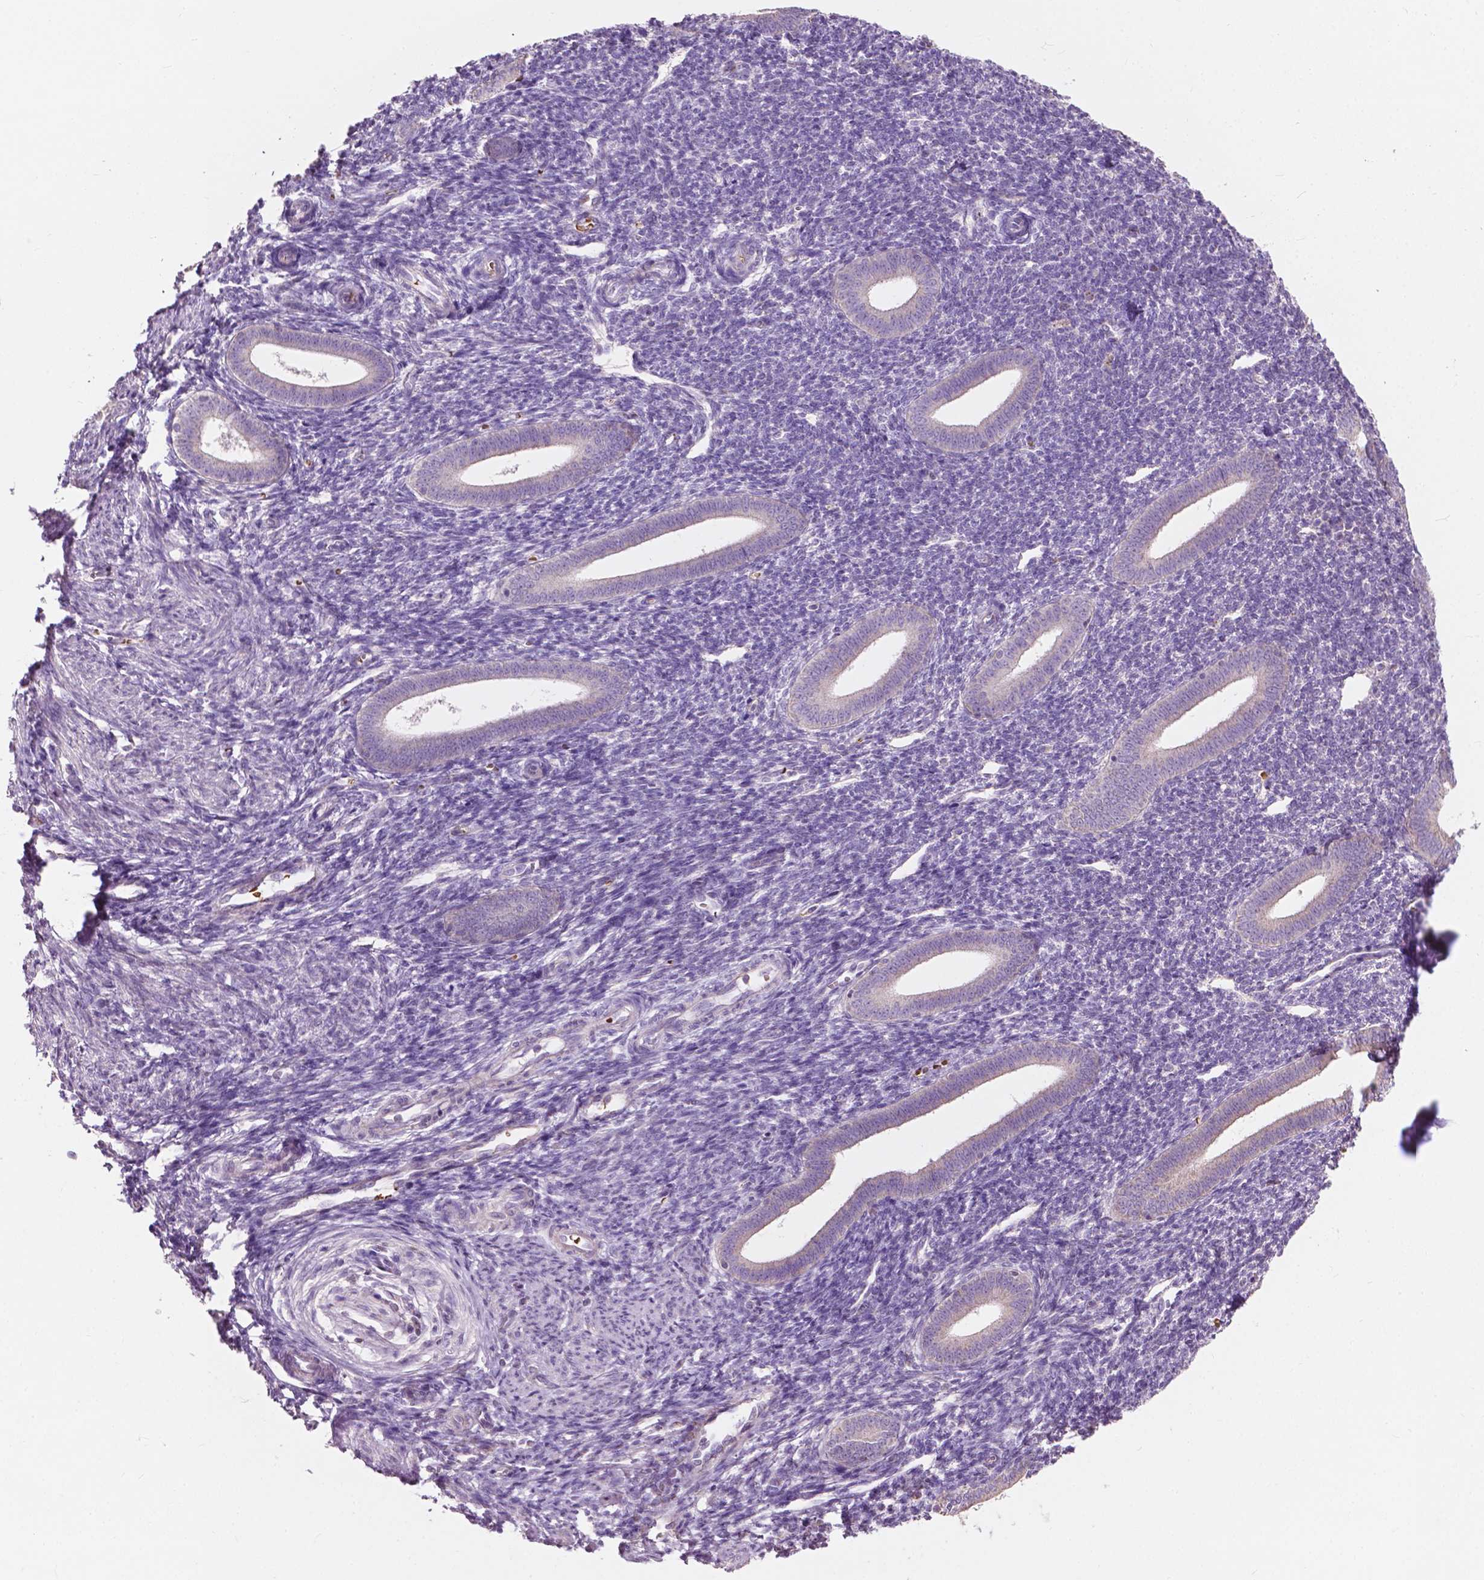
{"staining": {"intensity": "negative", "quantity": "none", "location": "none"}, "tissue": "endometrium", "cell_type": "Cells in endometrial stroma", "image_type": "normal", "snomed": [{"axis": "morphology", "description": "Normal tissue, NOS"}, {"axis": "topography", "description": "Endometrium"}], "caption": "Immunohistochemistry (IHC) of normal human endometrium reveals no staining in cells in endometrial stroma. (Brightfield microscopy of DAB IHC at high magnification).", "gene": "NDUFS1", "patient": {"sex": "female", "age": 25}}